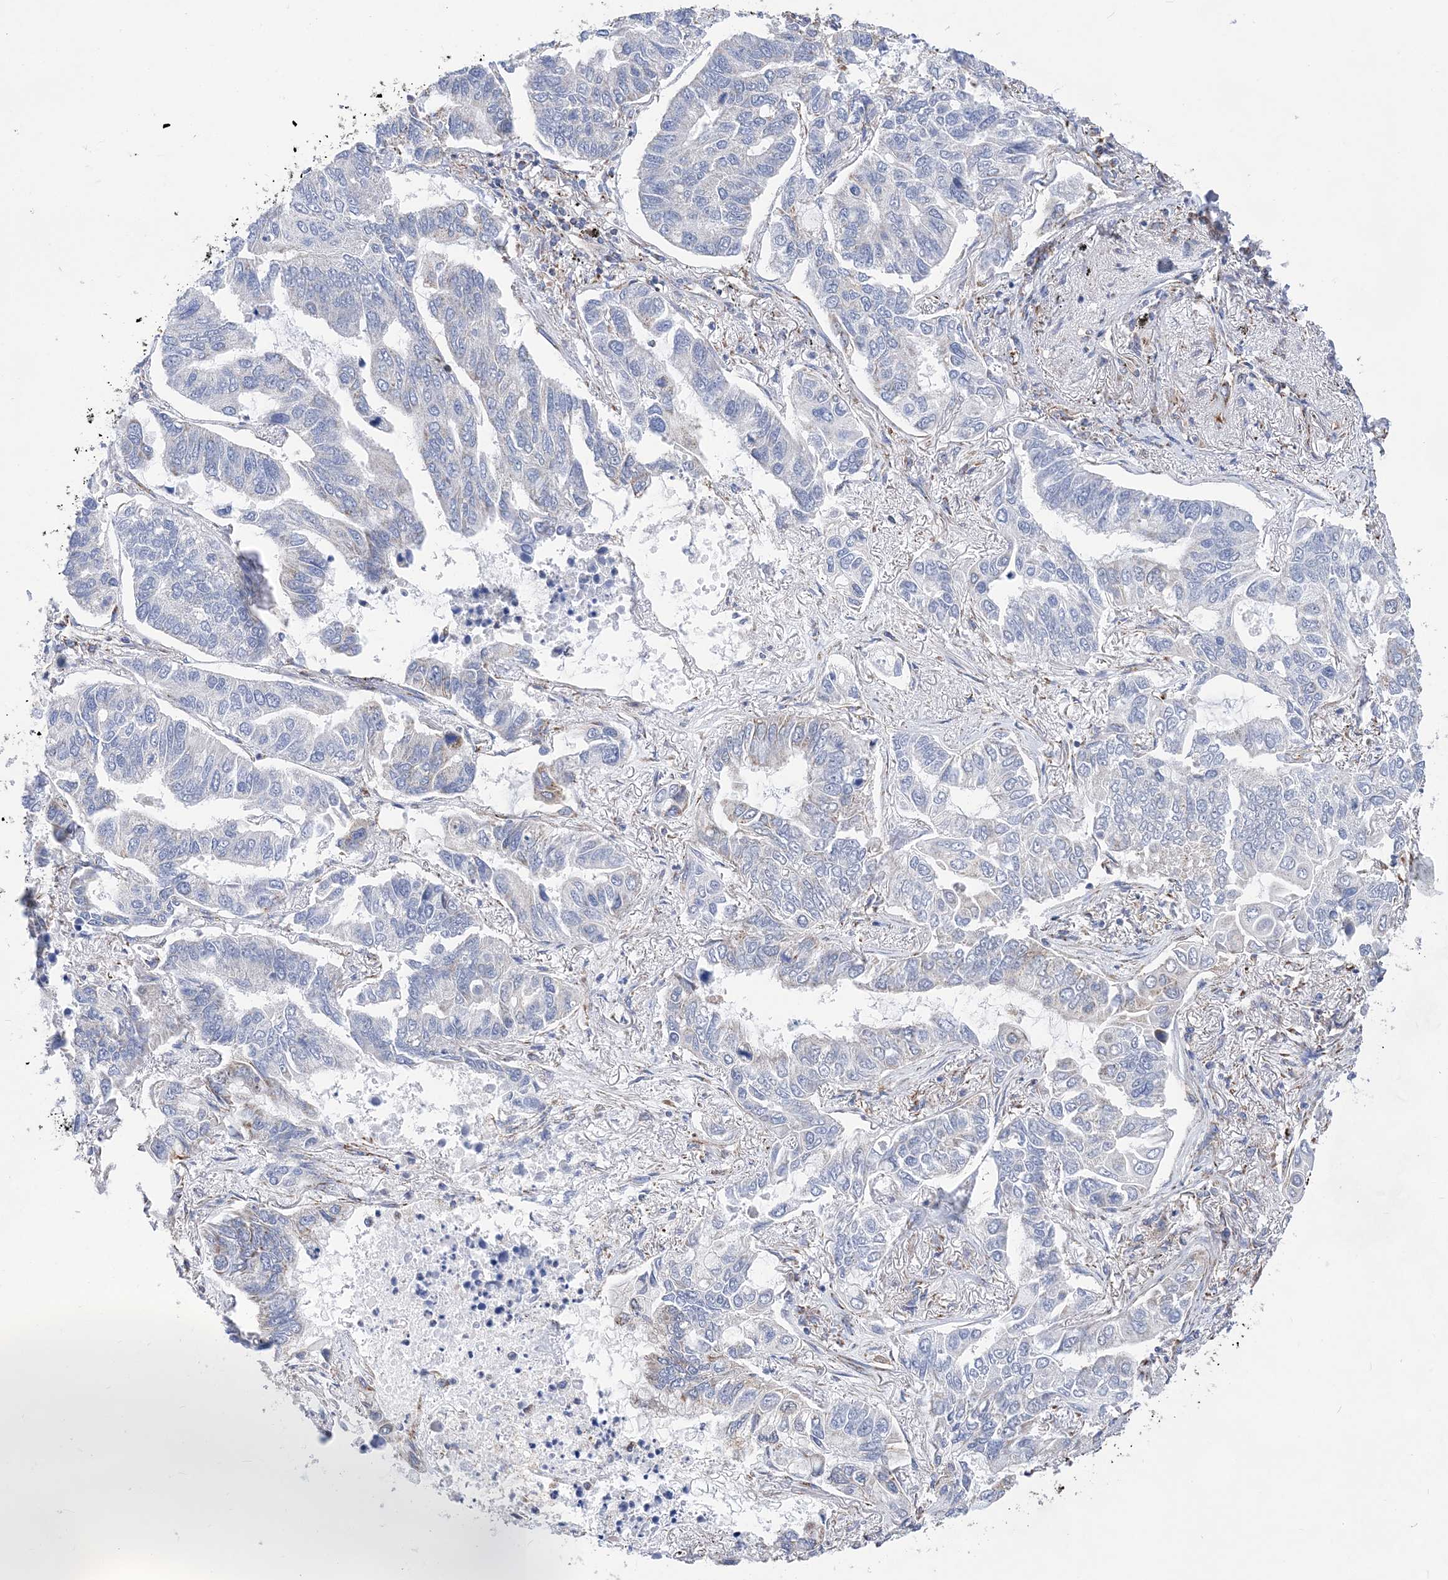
{"staining": {"intensity": "negative", "quantity": "none", "location": "none"}, "tissue": "lung cancer", "cell_type": "Tumor cells", "image_type": "cancer", "snomed": [{"axis": "morphology", "description": "Adenocarcinoma, NOS"}, {"axis": "topography", "description": "Lung"}], "caption": "Tumor cells are negative for protein expression in human lung cancer.", "gene": "ACOT9", "patient": {"sex": "male", "age": 64}}